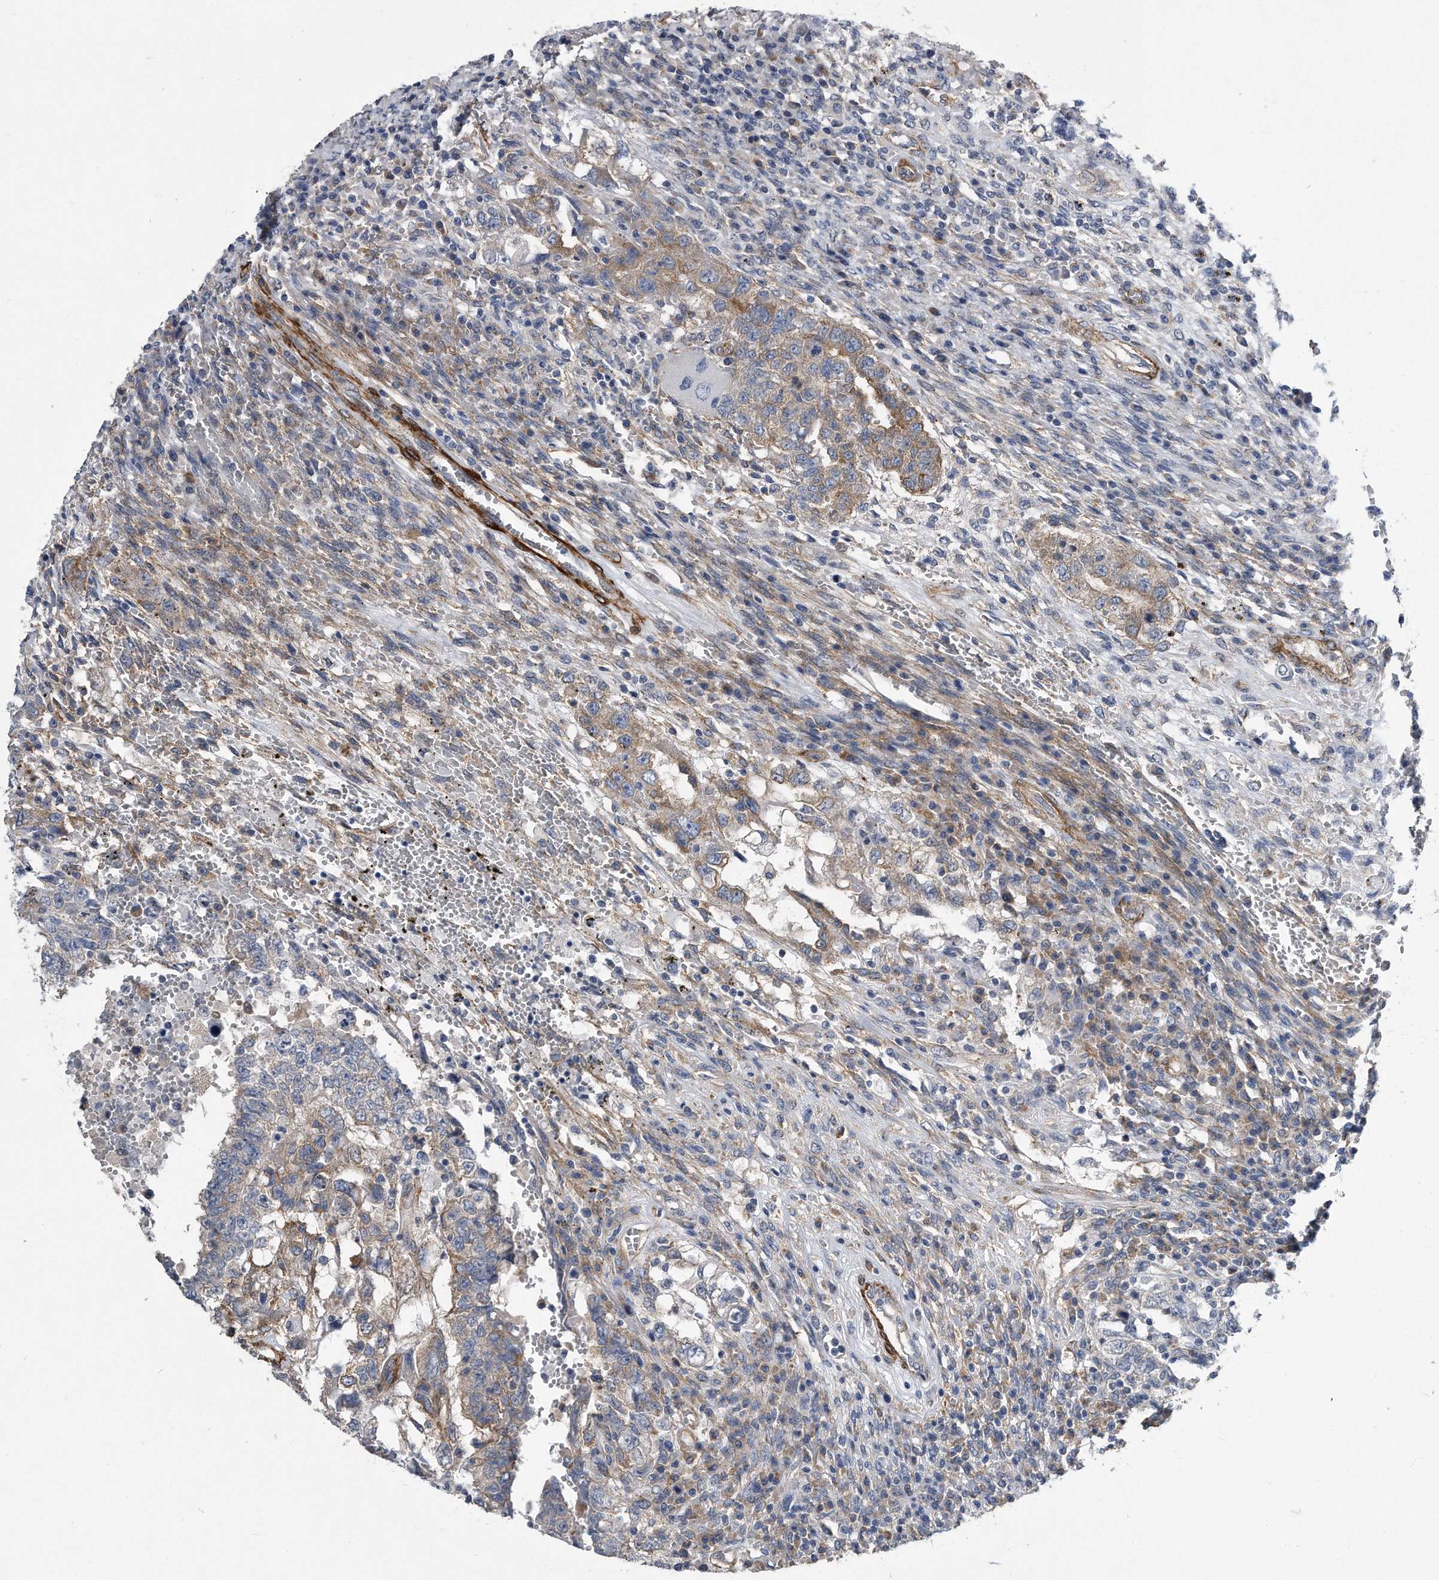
{"staining": {"intensity": "moderate", "quantity": "<25%", "location": "cytoplasmic/membranous"}, "tissue": "testis cancer", "cell_type": "Tumor cells", "image_type": "cancer", "snomed": [{"axis": "morphology", "description": "Carcinoma, Embryonal, NOS"}, {"axis": "topography", "description": "Testis"}], "caption": "Embryonal carcinoma (testis) stained with a protein marker shows moderate staining in tumor cells.", "gene": "EIF2B4", "patient": {"sex": "male", "age": 26}}